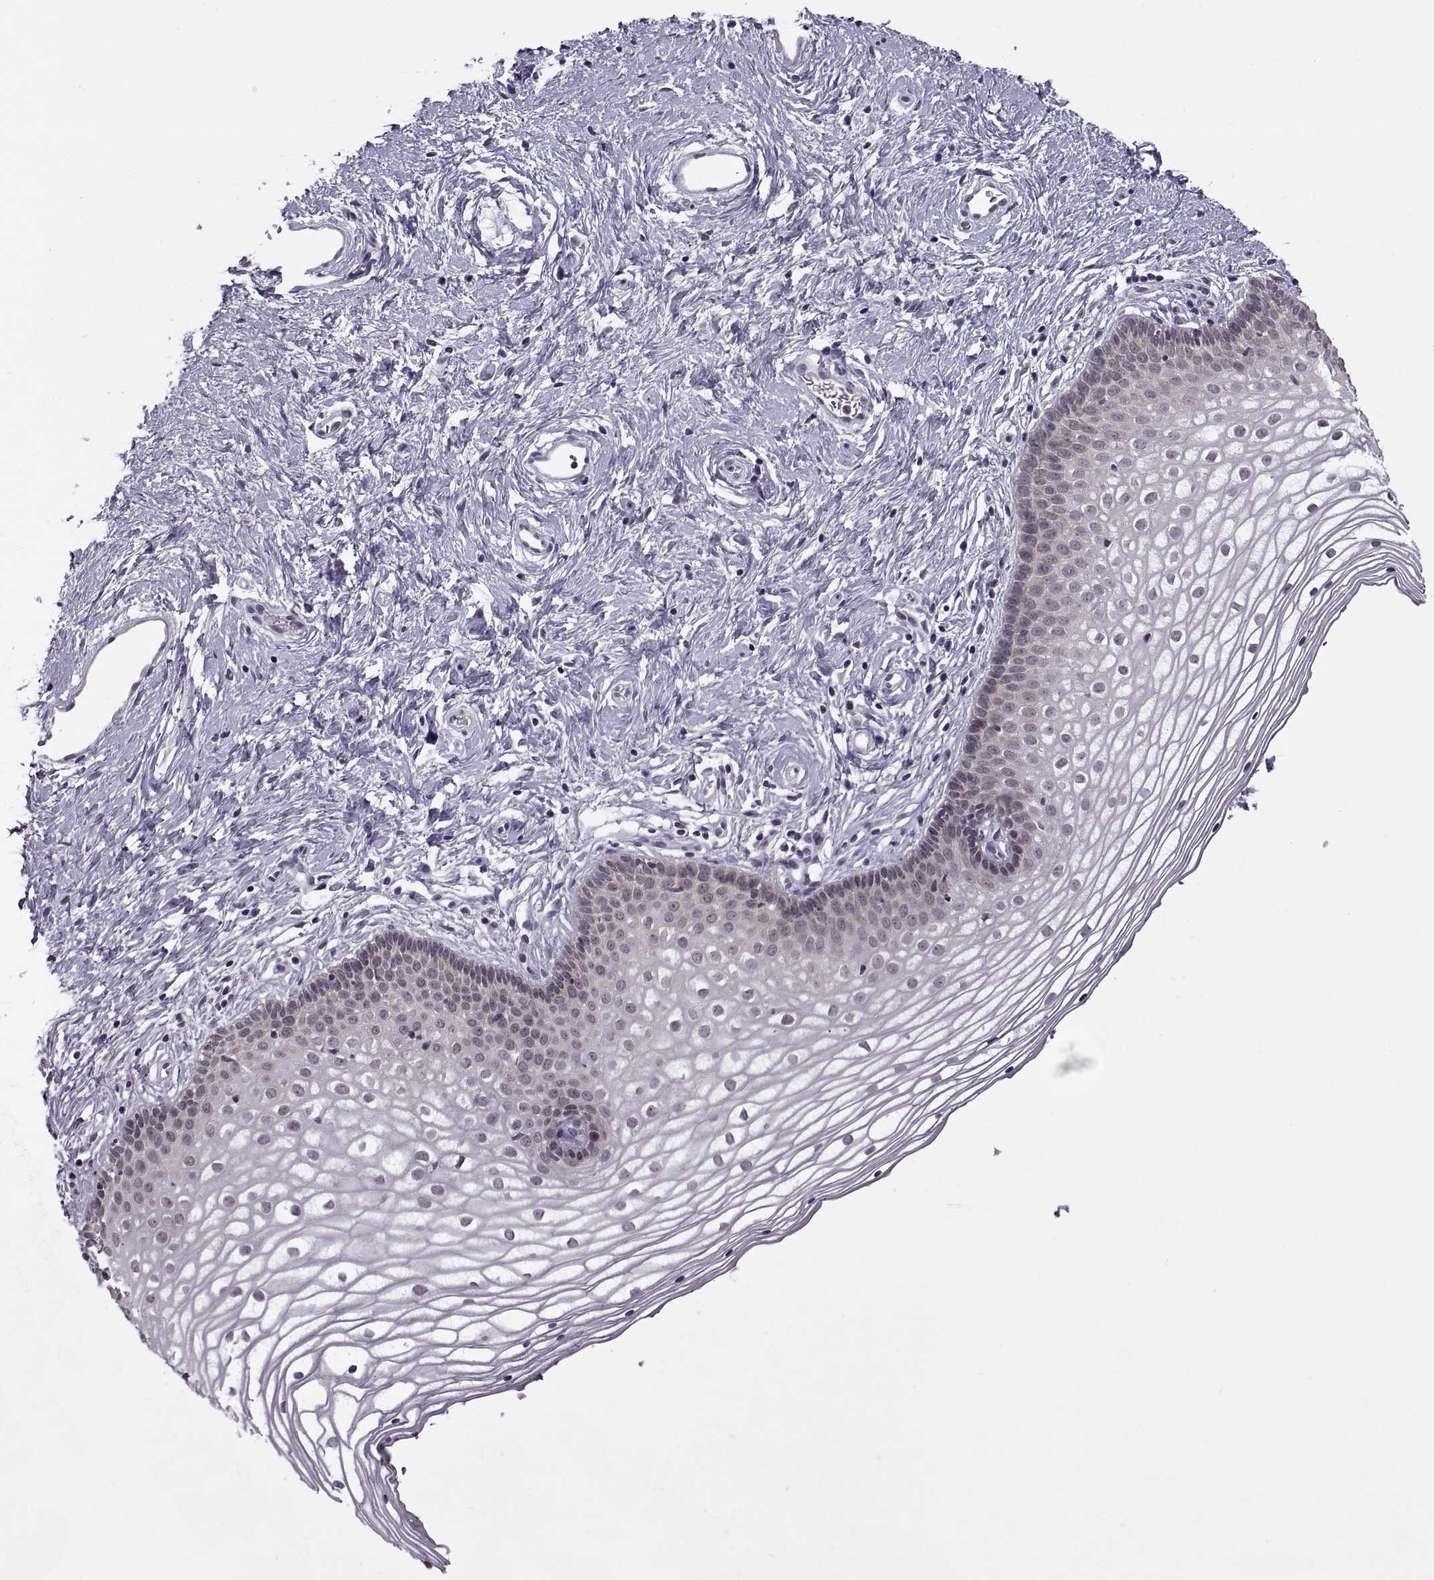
{"staining": {"intensity": "negative", "quantity": "none", "location": "none"}, "tissue": "vagina", "cell_type": "Squamous epithelial cells", "image_type": "normal", "snomed": [{"axis": "morphology", "description": "Normal tissue, NOS"}, {"axis": "topography", "description": "Vagina"}], "caption": "Squamous epithelial cells show no significant staining in unremarkable vagina. (Stains: DAB (3,3'-diaminobenzidine) IHC with hematoxylin counter stain, Microscopy: brightfield microscopy at high magnification).", "gene": "OTP", "patient": {"sex": "female", "age": 36}}